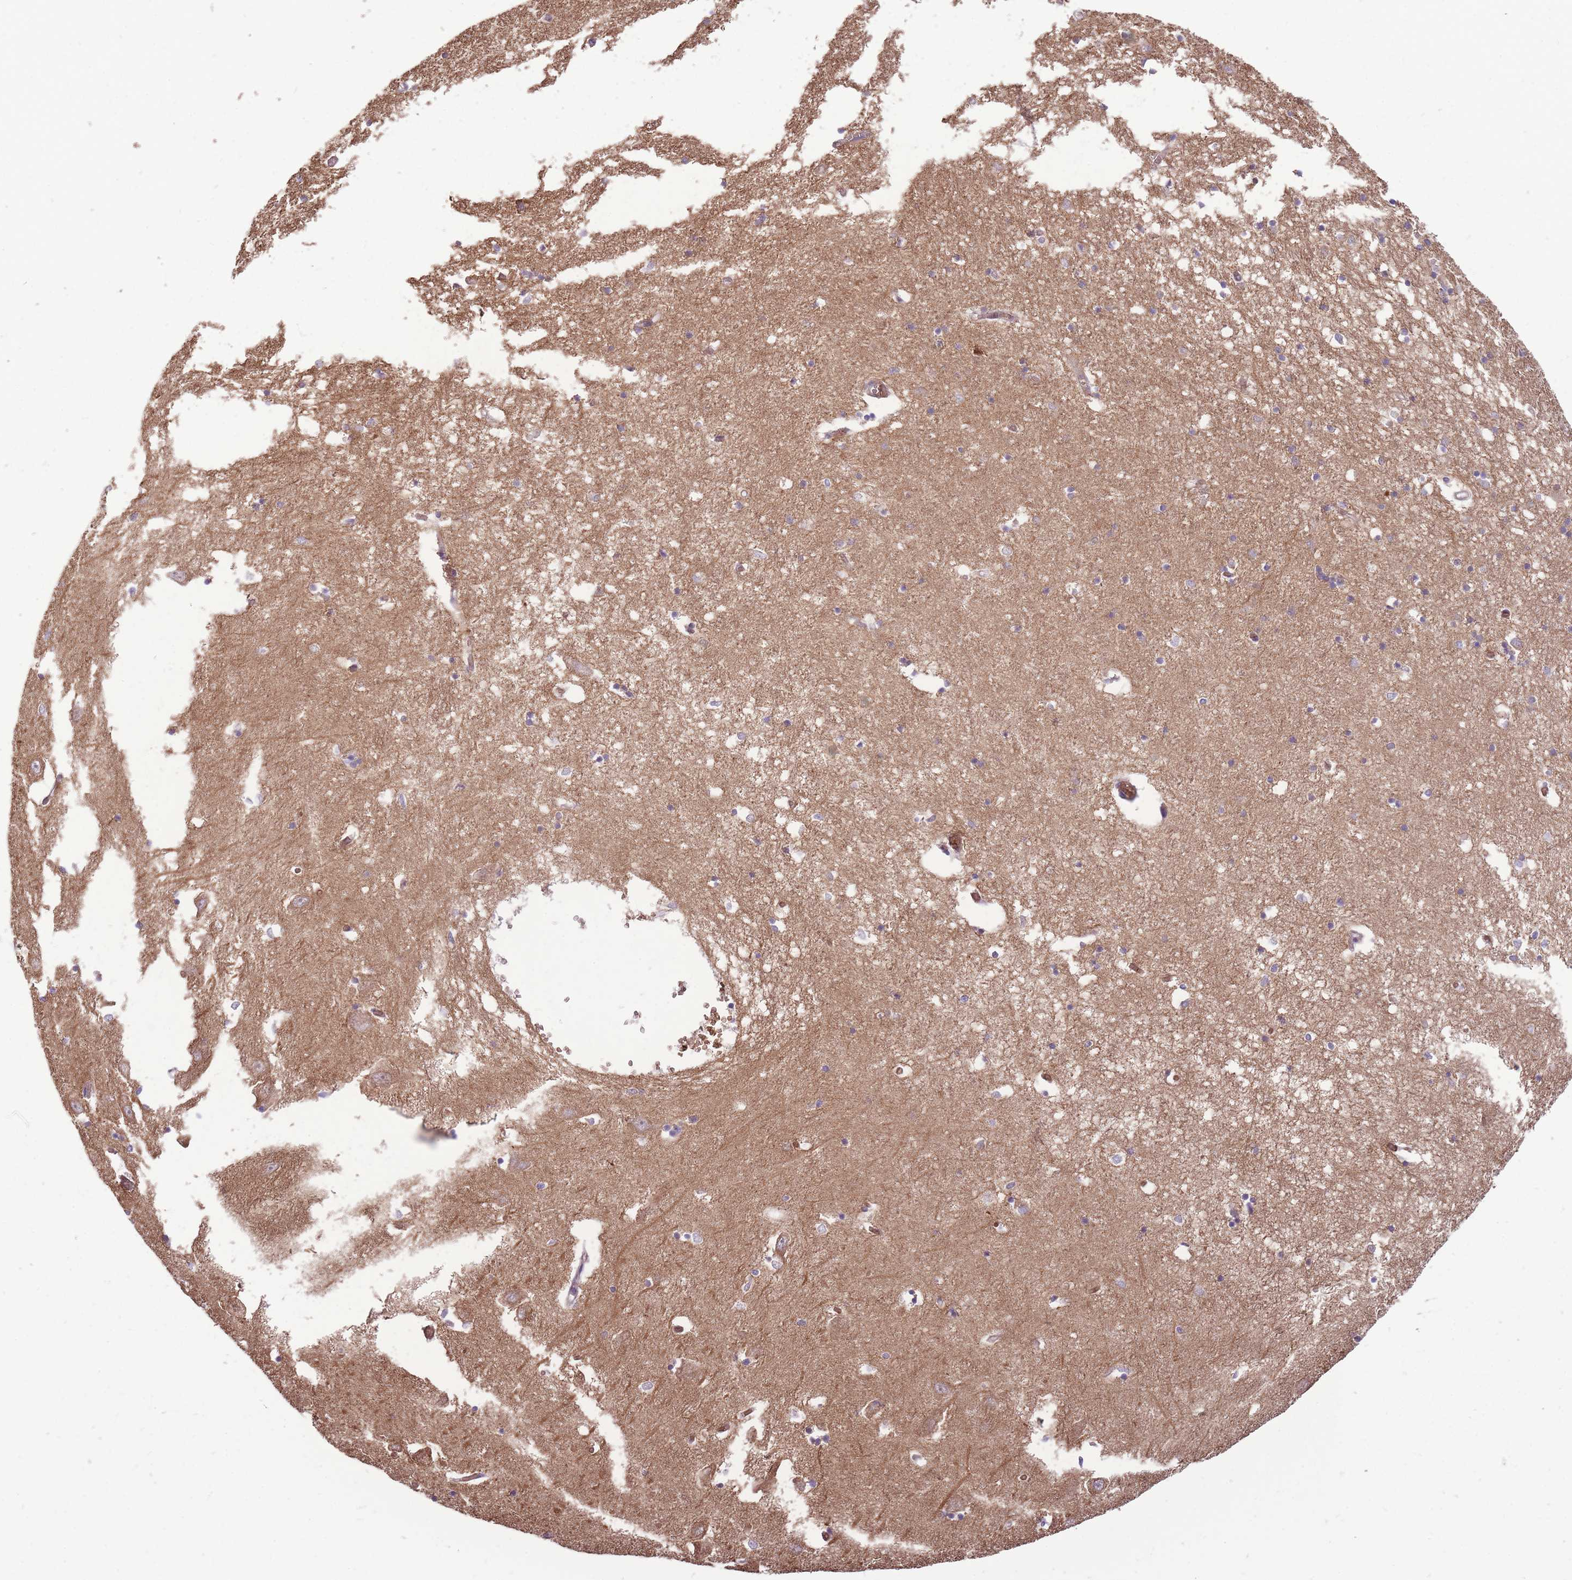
{"staining": {"intensity": "weak", "quantity": "25%-75%", "location": "cytoplasmic/membranous"}, "tissue": "hippocampus", "cell_type": "Glial cells", "image_type": "normal", "snomed": [{"axis": "morphology", "description": "Normal tissue, NOS"}, {"axis": "topography", "description": "Hippocampus"}], "caption": "Immunohistochemistry of benign hippocampus reveals low levels of weak cytoplasmic/membranous staining in approximately 25%-75% of glial cells. (Stains: DAB (3,3'-diaminobenzidine) in brown, nuclei in blue, Microscopy: brightfield microscopy at high magnification).", "gene": "ANKRD10", "patient": {"sex": "male", "age": 70}}